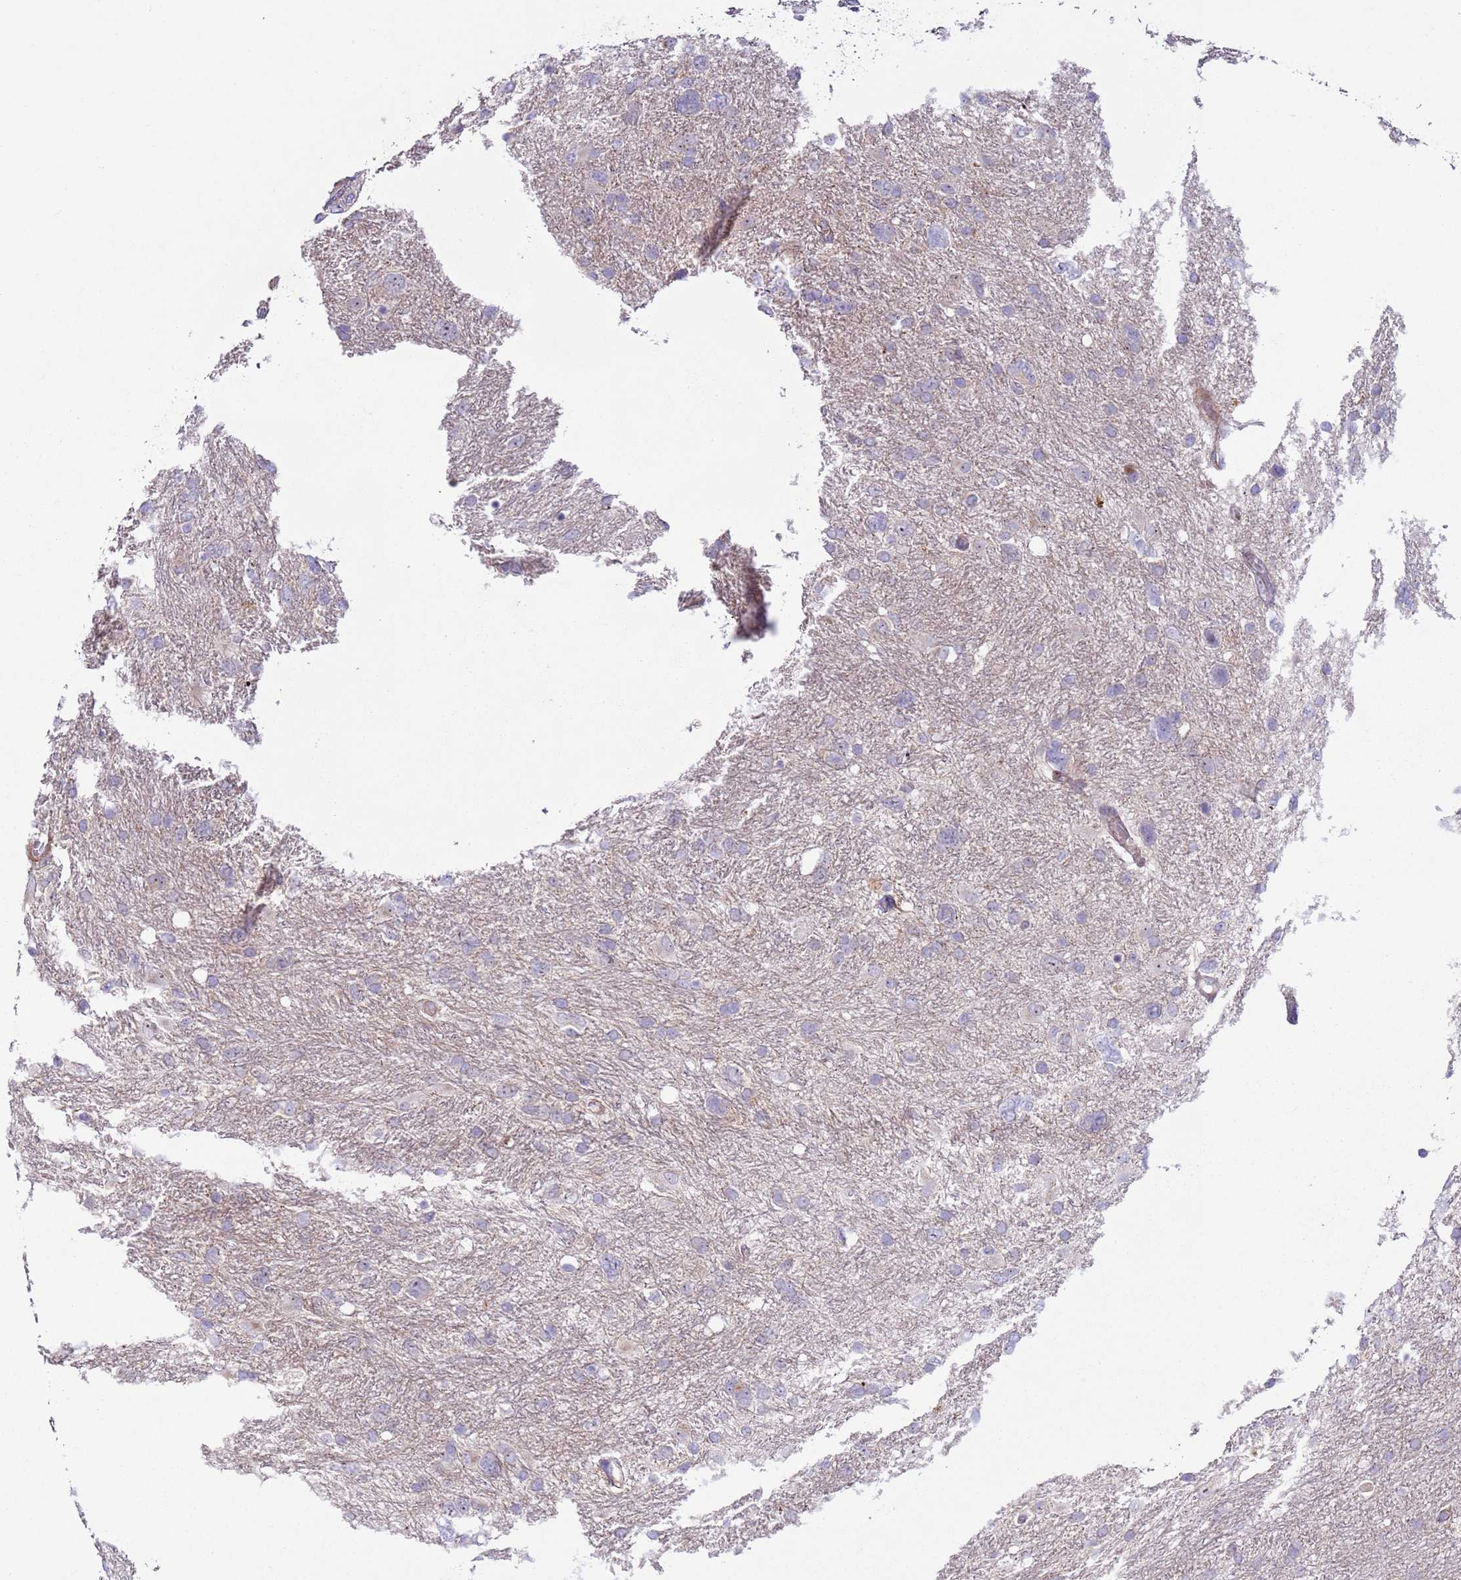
{"staining": {"intensity": "negative", "quantity": "none", "location": "none"}, "tissue": "glioma", "cell_type": "Tumor cells", "image_type": "cancer", "snomed": [{"axis": "morphology", "description": "Glioma, malignant, High grade"}, {"axis": "topography", "description": "Brain"}], "caption": "Image shows no significant protein staining in tumor cells of malignant glioma (high-grade).", "gene": "HEATR1", "patient": {"sex": "male", "age": 61}}